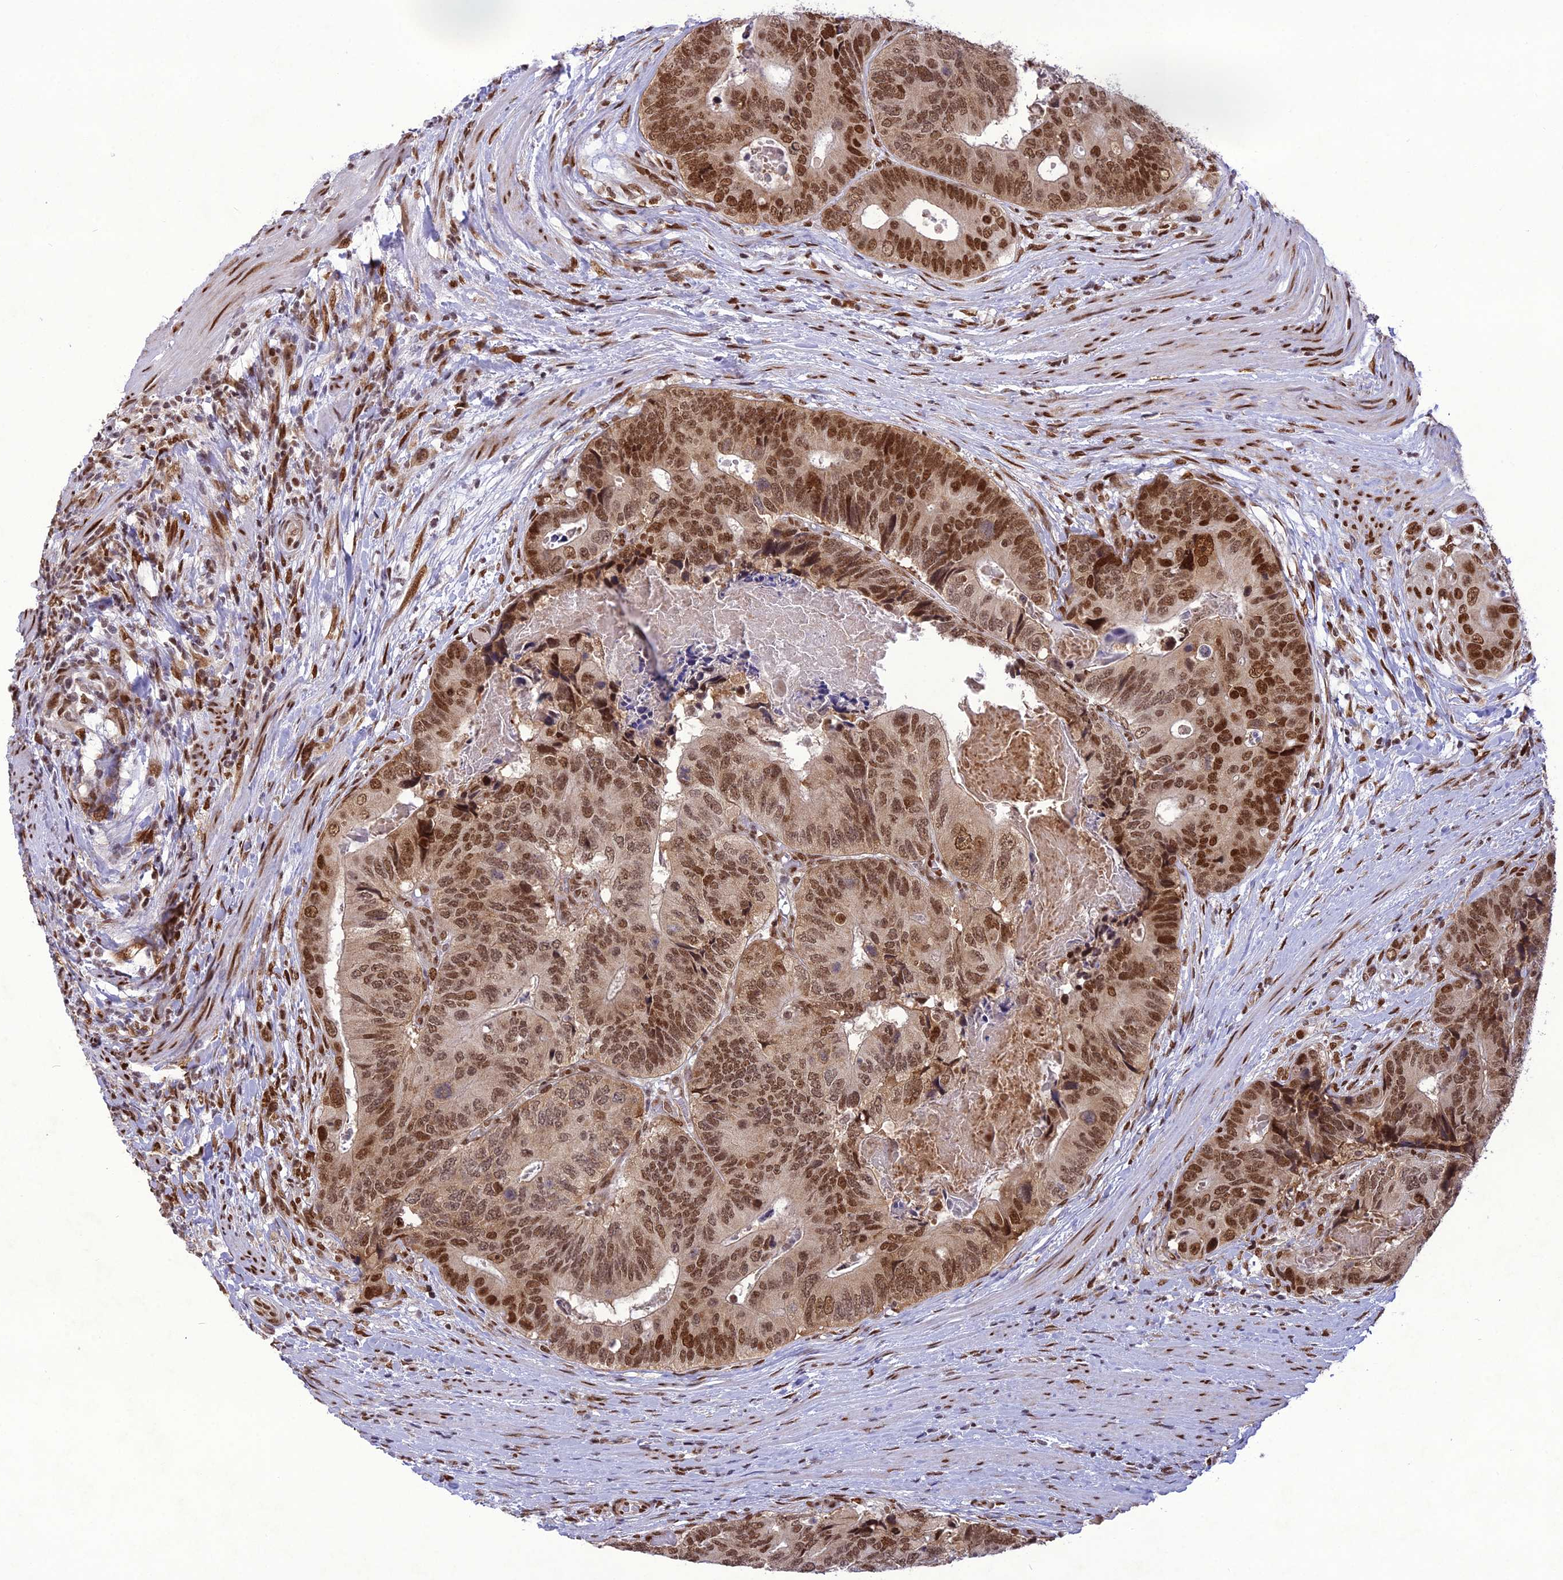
{"staining": {"intensity": "strong", "quantity": ">75%", "location": "nuclear"}, "tissue": "colorectal cancer", "cell_type": "Tumor cells", "image_type": "cancer", "snomed": [{"axis": "morphology", "description": "Adenocarcinoma, NOS"}, {"axis": "topography", "description": "Colon"}], "caption": "There is high levels of strong nuclear expression in tumor cells of colorectal cancer, as demonstrated by immunohistochemical staining (brown color).", "gene": "DDX1", "patient": {"sex": "male", "age": 84}}